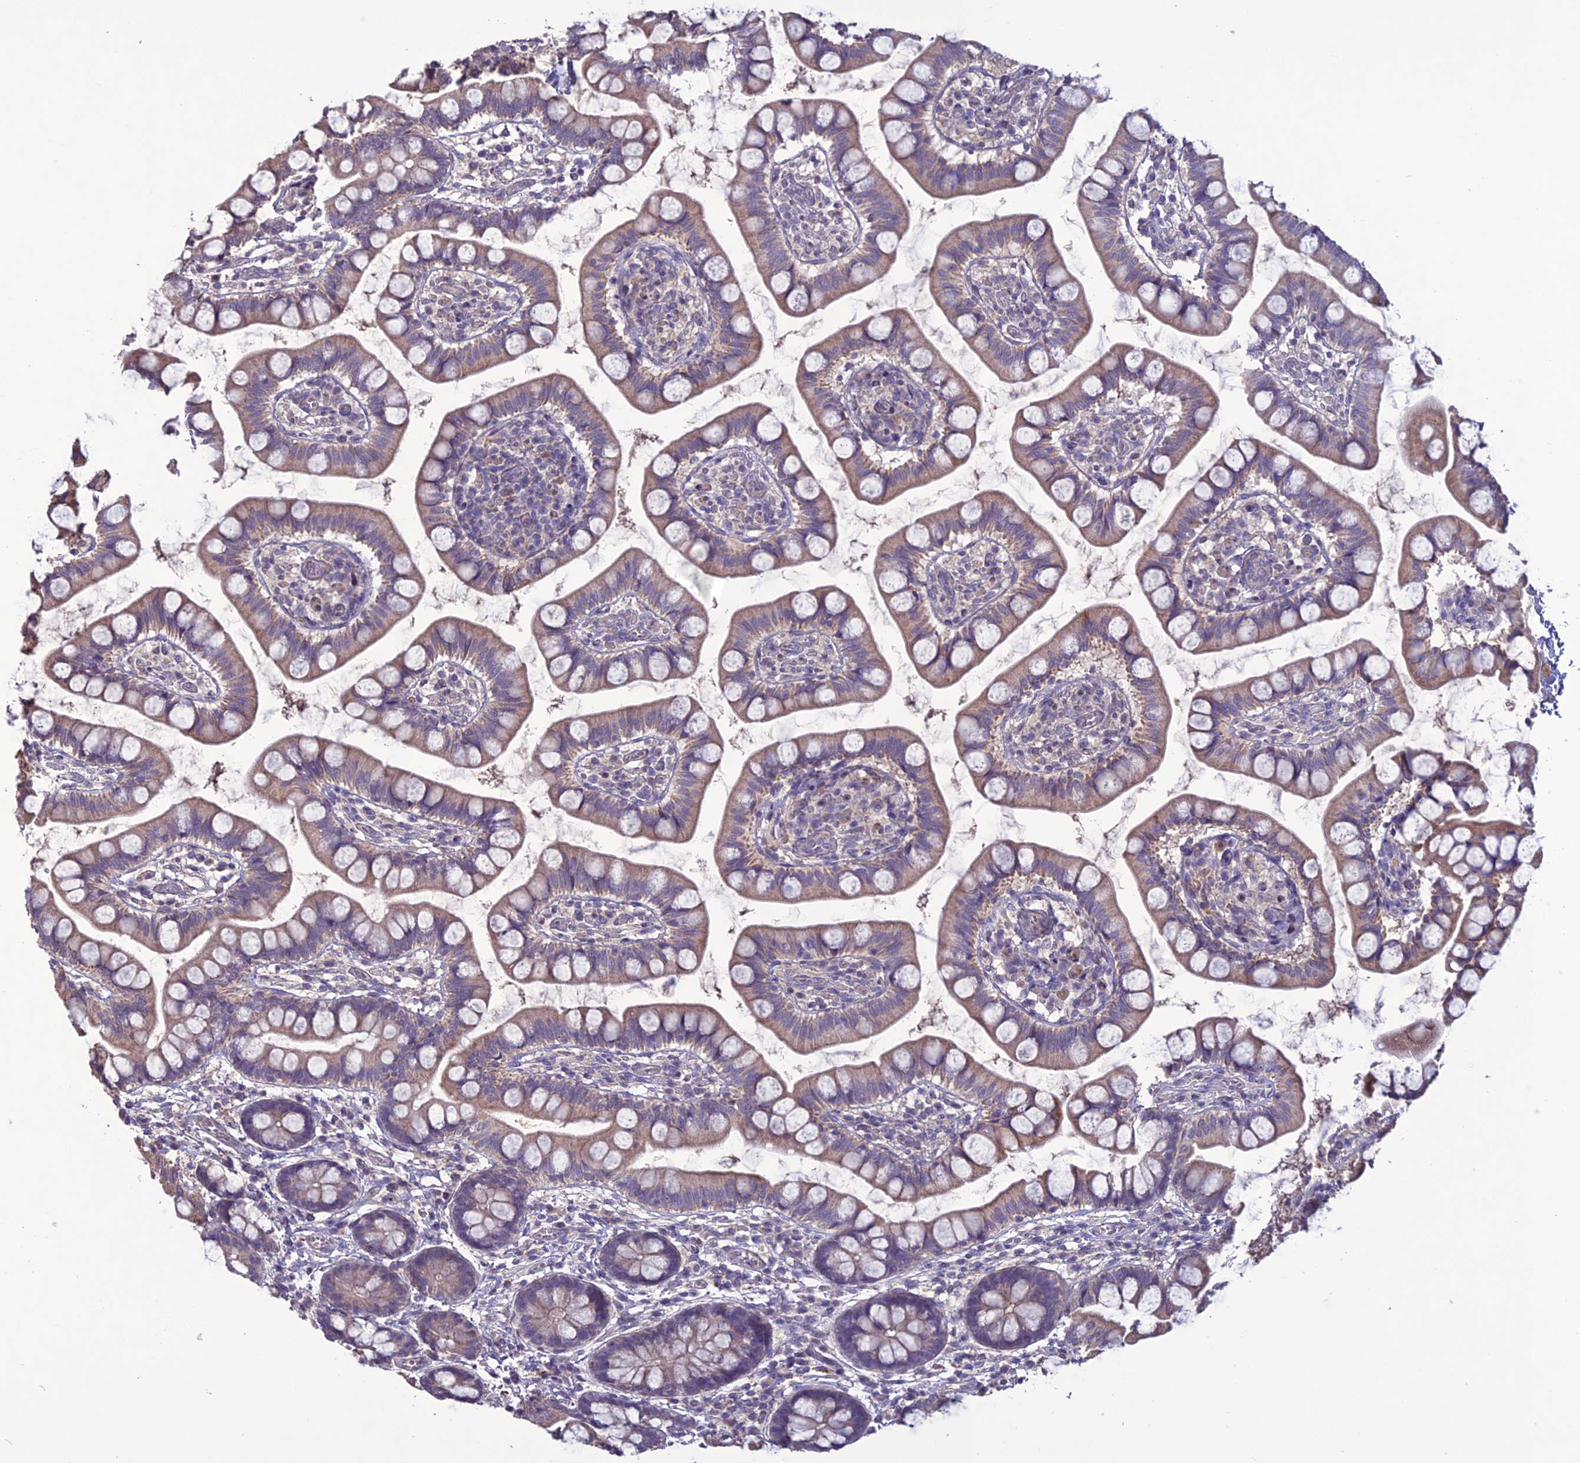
{"staining": {"intensity": "moderate", "quantity": ">75%", "location": "cytoplasmic/membranous"}, "tissue": "small intestine", "cell_type": "Glandular cells", "image_type": "normal", "snomed": [{"axis": "morphology", "description": "Normal tissue, NOS"}, {"axis": "topography", "description": "Small intestine"}], "caption": "Small intestine was stained to show a protein in brown. There is medium levels of moderate cytoplasmic/membranous positivity in approximately >75% of glandular cells.", "gene": "C2orf76", "patient": {"sex": "male", "age": 52}}